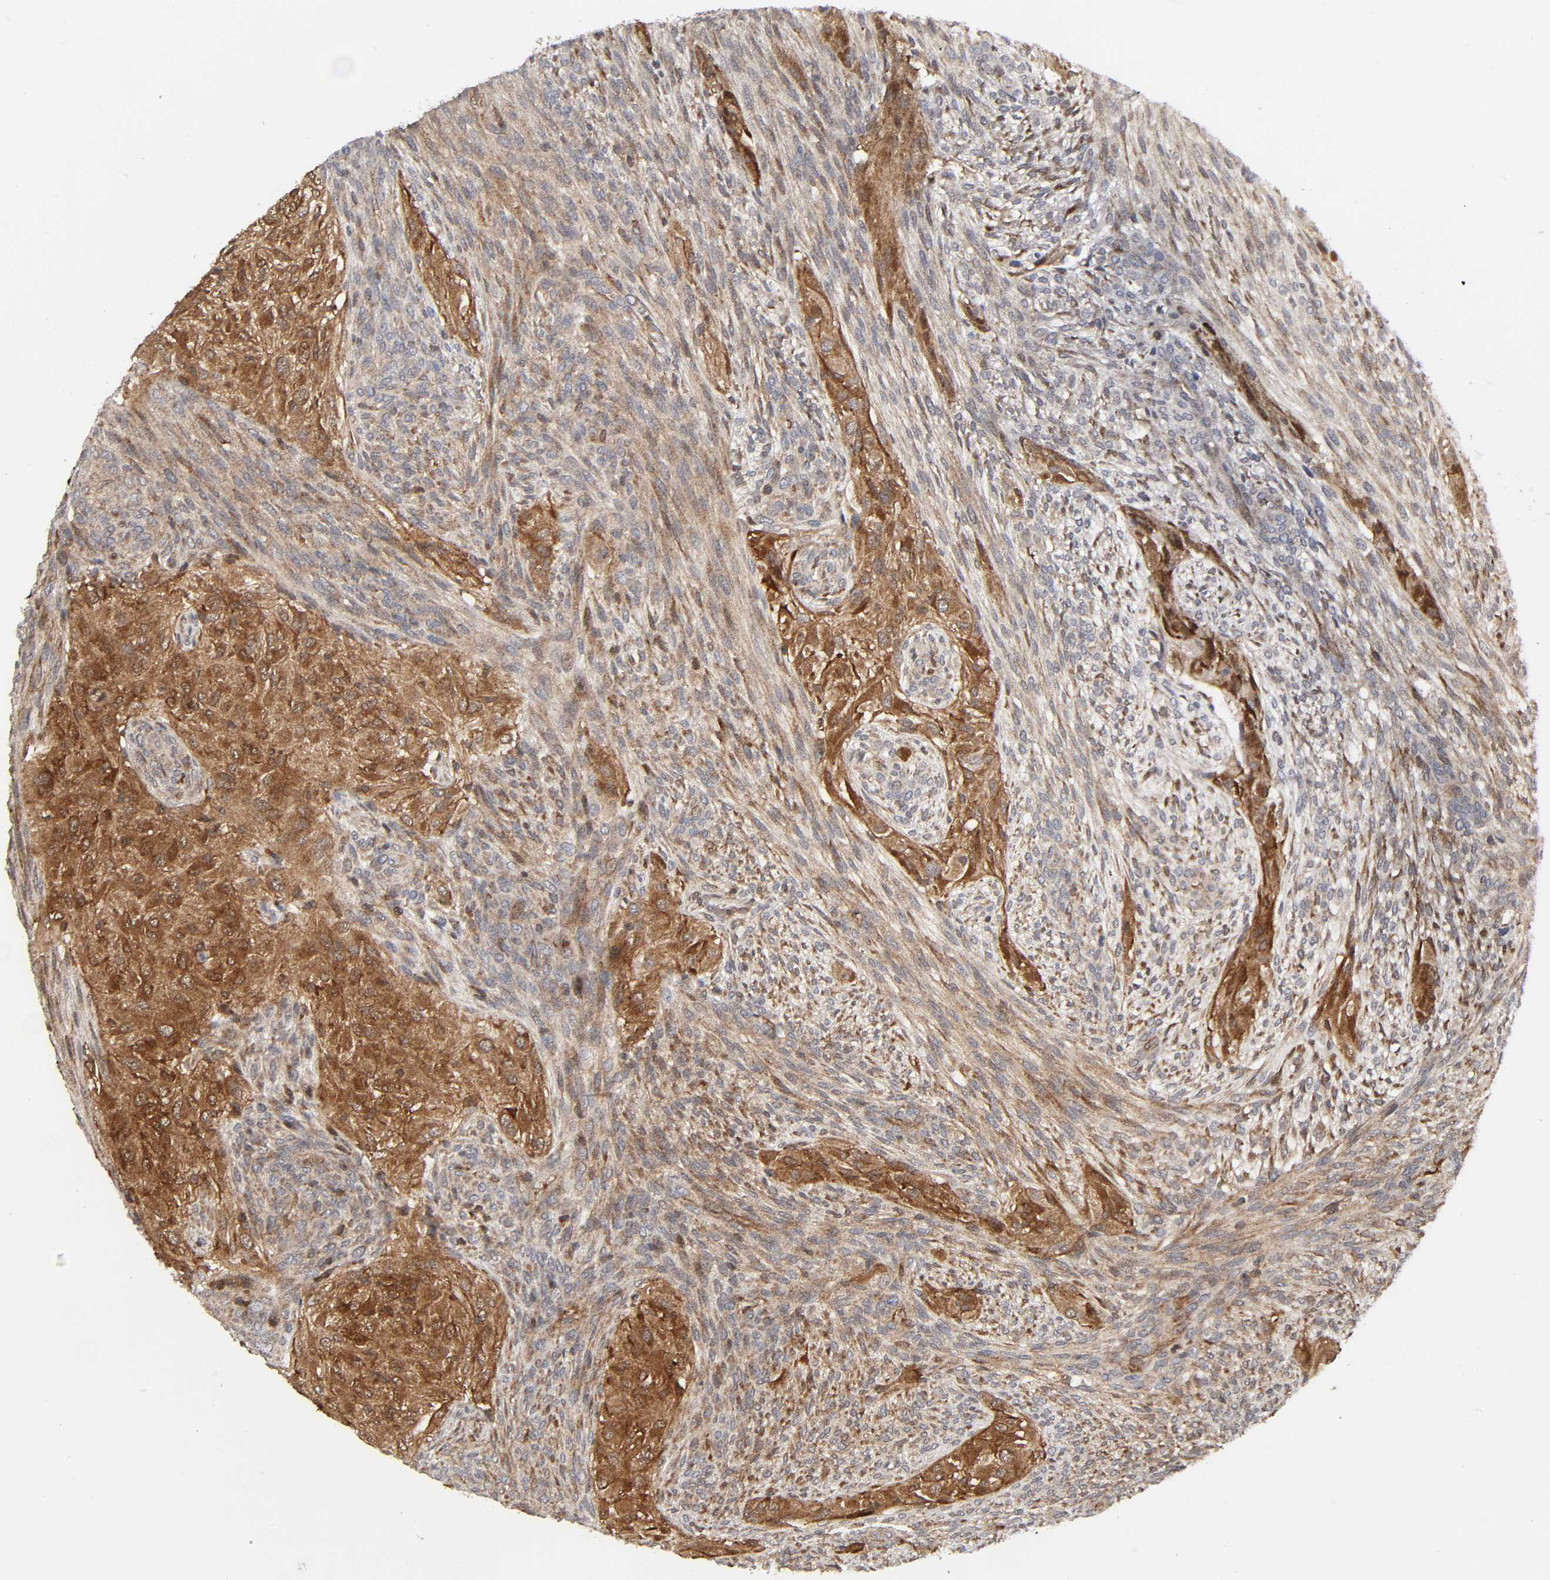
{"staining": {"intensity": "moderate", "quantity": "25%-75%", "location": "cytoplasmic/membranous"}, "tissue": "glioma", "cell_type": "Tumor cells", "image_type": "cancer", "snomed": [{"axis": "morphology", "description": "Glioma, malignant, High grade"}, {"axis": "topography", "description": "Cerebral cortex"}], "caption": "There is medium levels of moderate cytoplasmic/membranous staining in tumor cells of malignant glioma (high-grade), as demonstrated by immunohistochemical staining (brown color).", "gene": "MAPK1", "patient": {"sex": "female", "age": 55}}